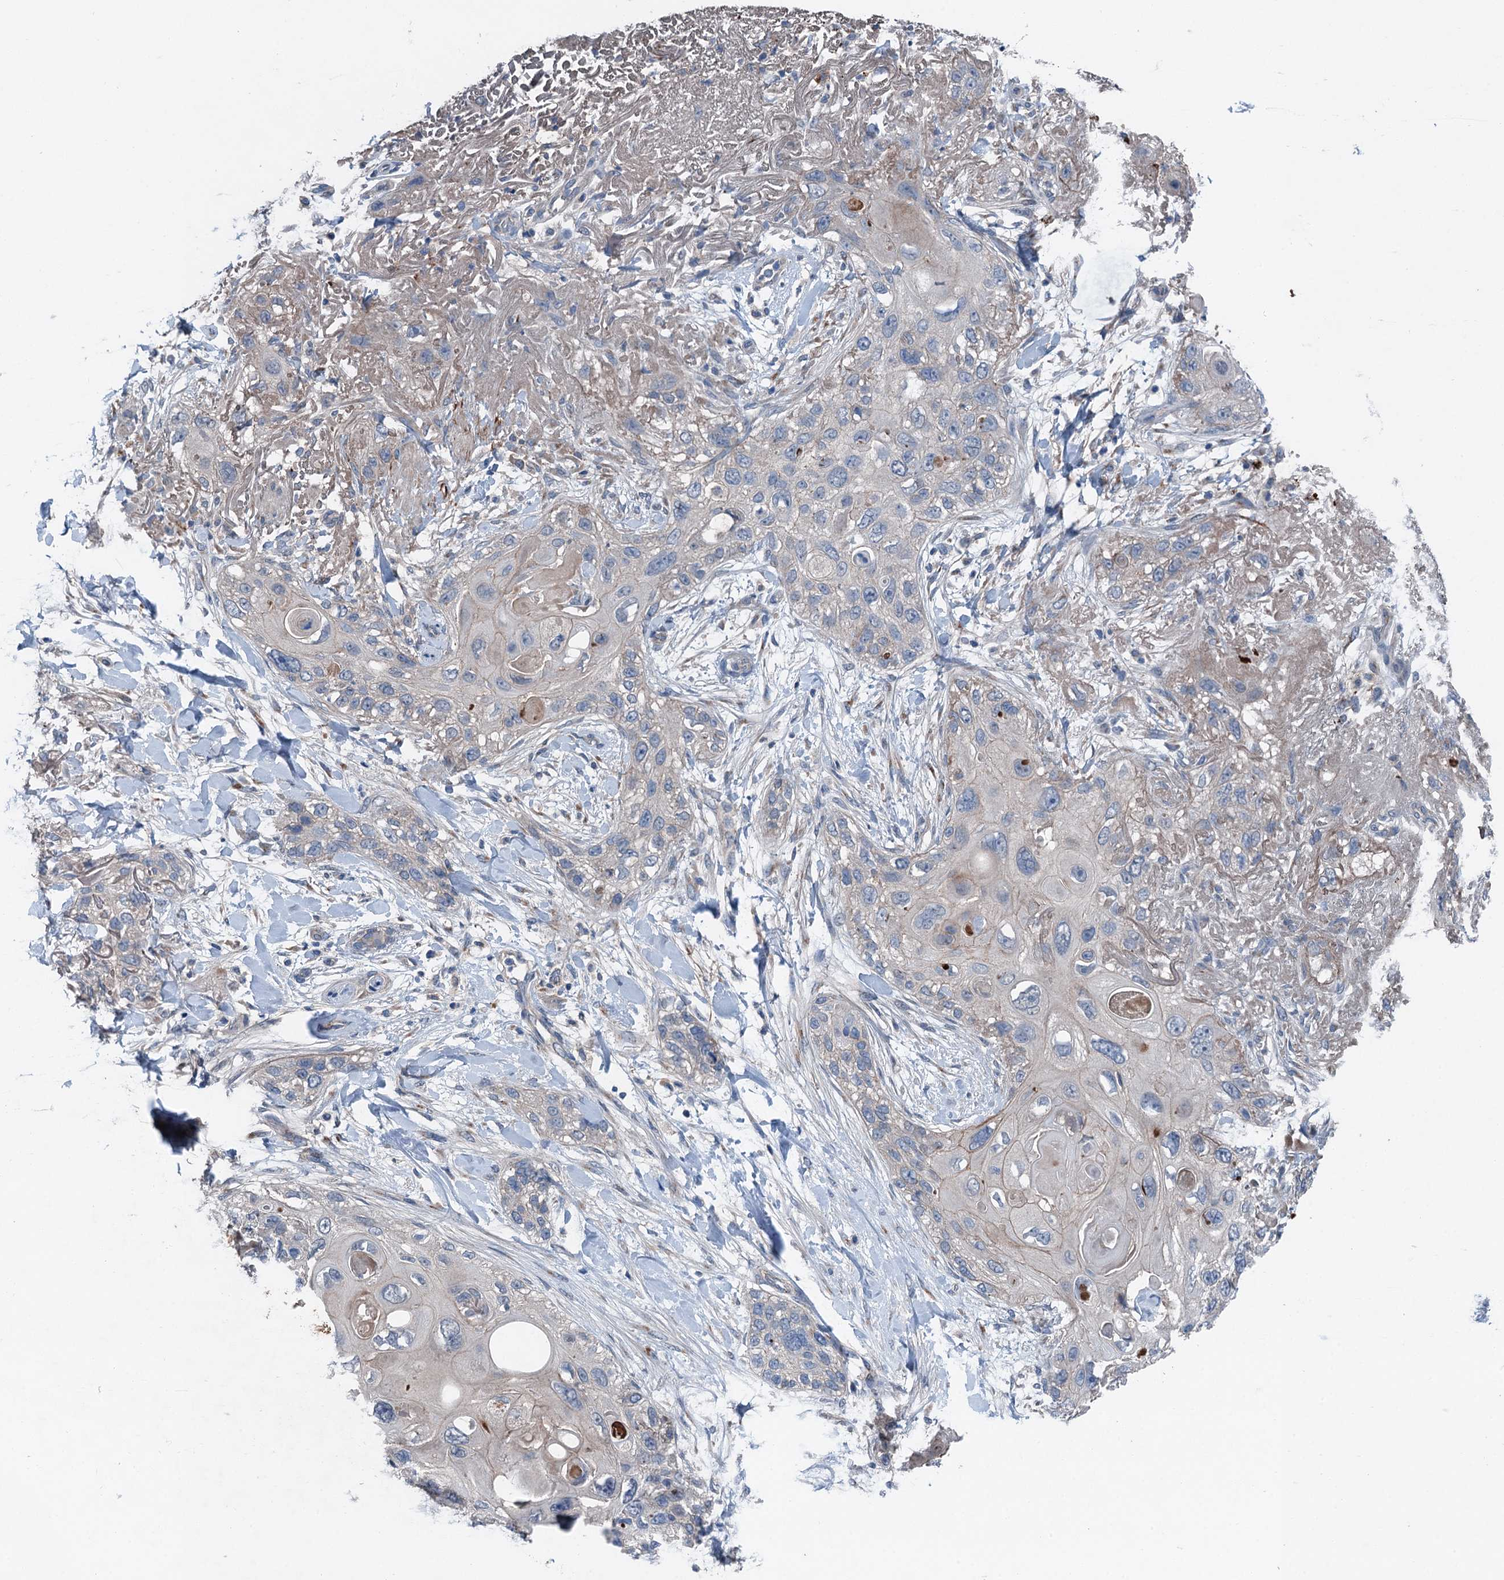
{"staining": {"intensity": "negative", "quantity": "none", "location": "none"}, "tissue": "skin cancer", "cell_type": "Tumor cells", "image_type": "cancer", "snomed": [{"axis": "morphology", "description": "Normal tissue, NOS"}, {"axis": "morphology", "description": "Squamous cell carcinoma, NOS"}, {"axis": "topography", "description": "Skin"}], "caption": "Protein analysis of squamous cell carcinoma (skin) shows no significant positivity in tumor cells.", "gene": "SLC2A10", "patient": {"sex": "male", "age": 72}}